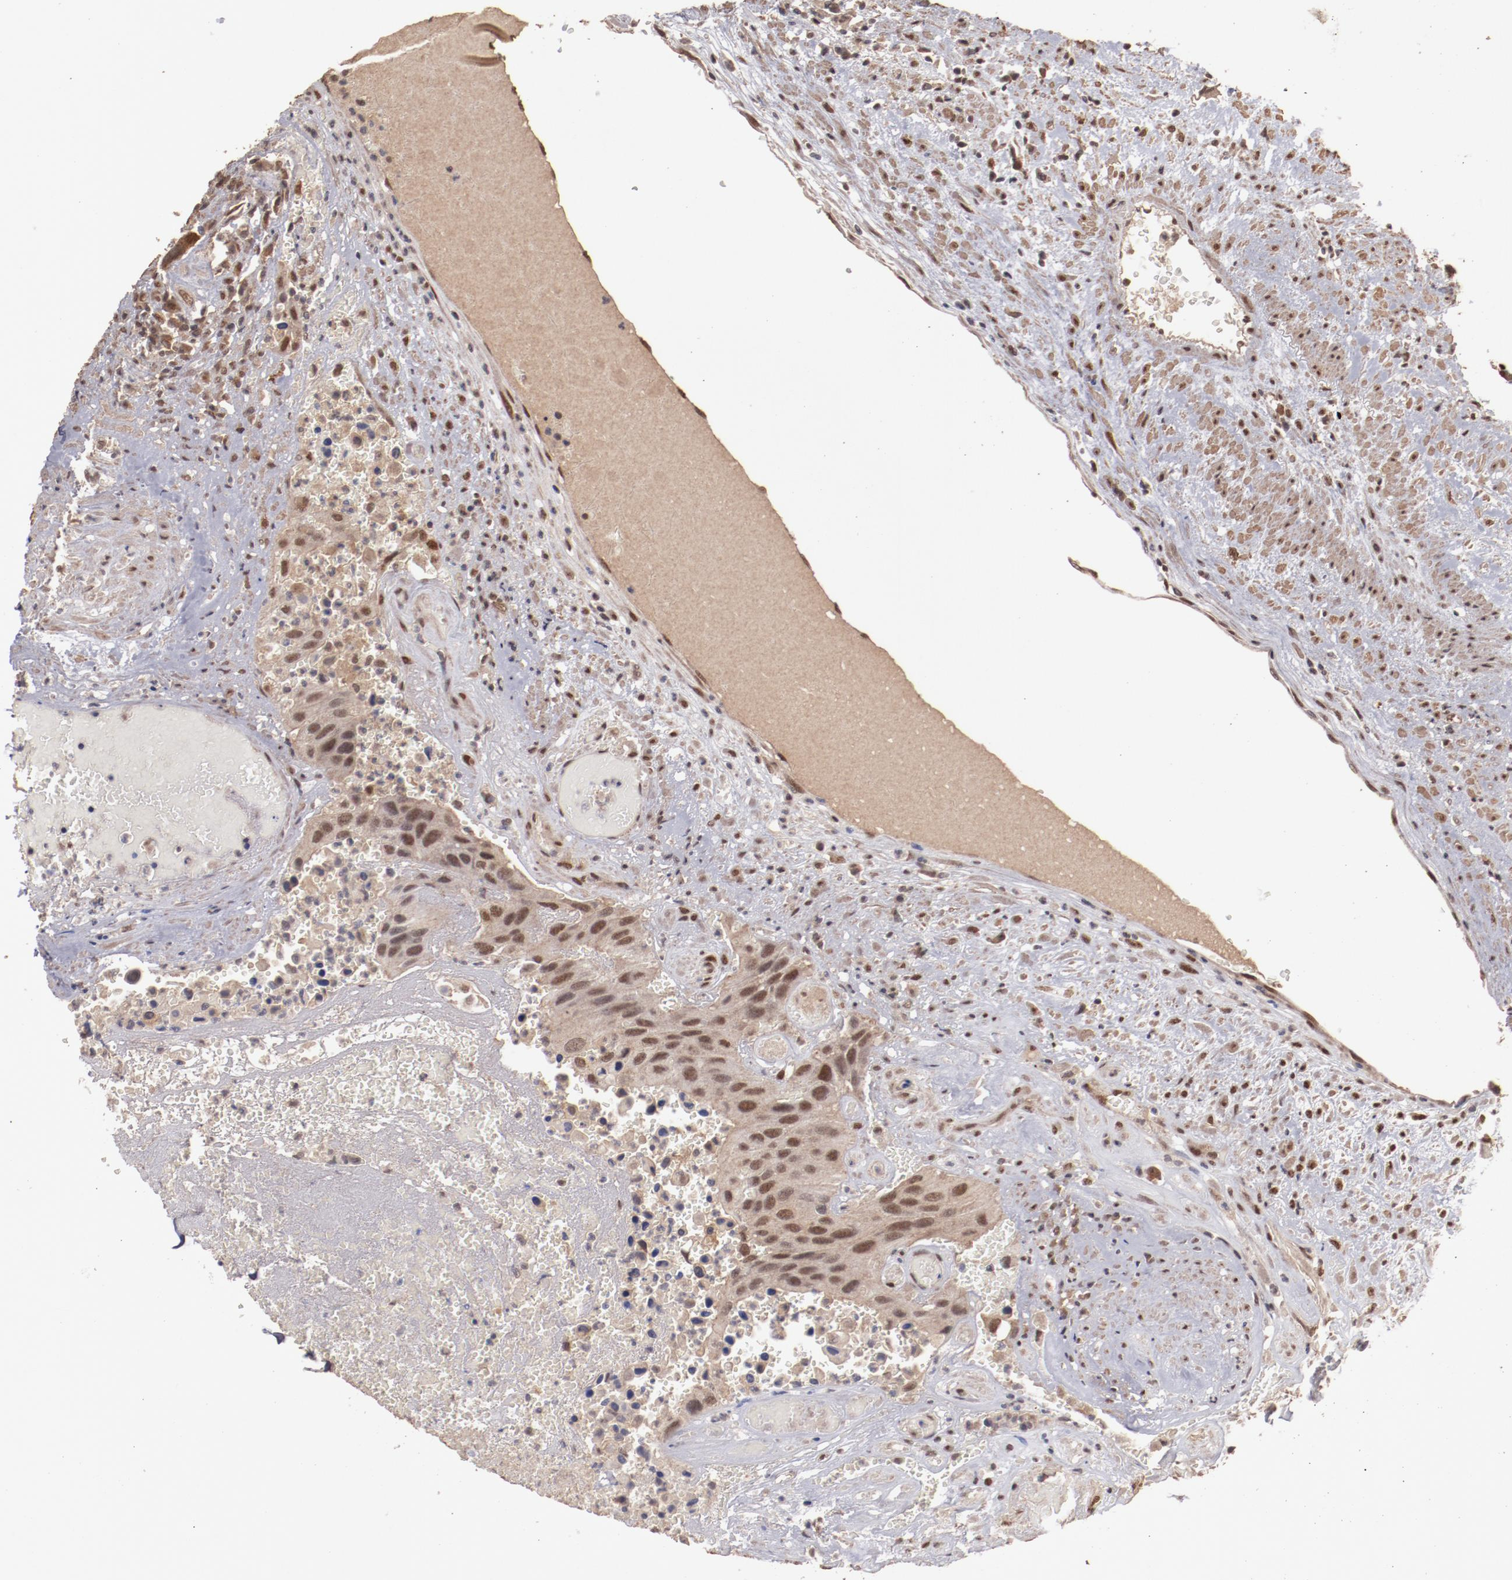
{"staining": {"intensity": "moderate", "quantity": ">75%", "location": "cytoplasmic/membranous,nuclear"}, "tissue": "urothelial cancer", "cell_type": "Tumor cells", "image_type": "cancer", "snomed": [{"axis": "morphology", "description": "Urothelial carcinoma, High grade"}, {"axis": "topography", "description": "Urinary bladder"}], "caption": "The image reveals a brown stain indicating the presence of a protein in the cytoplasmic/membranous and nuclear of tumor cells in urothelial carcinoma (high-grade). The staining was performed using DAB to visualize the protein expression in brown, while the nuclei were stained in blue with hematoxylin (Magnification: 20x).", "gene": "CLOCK", "patient": {"sex": "male", "age": 66}}